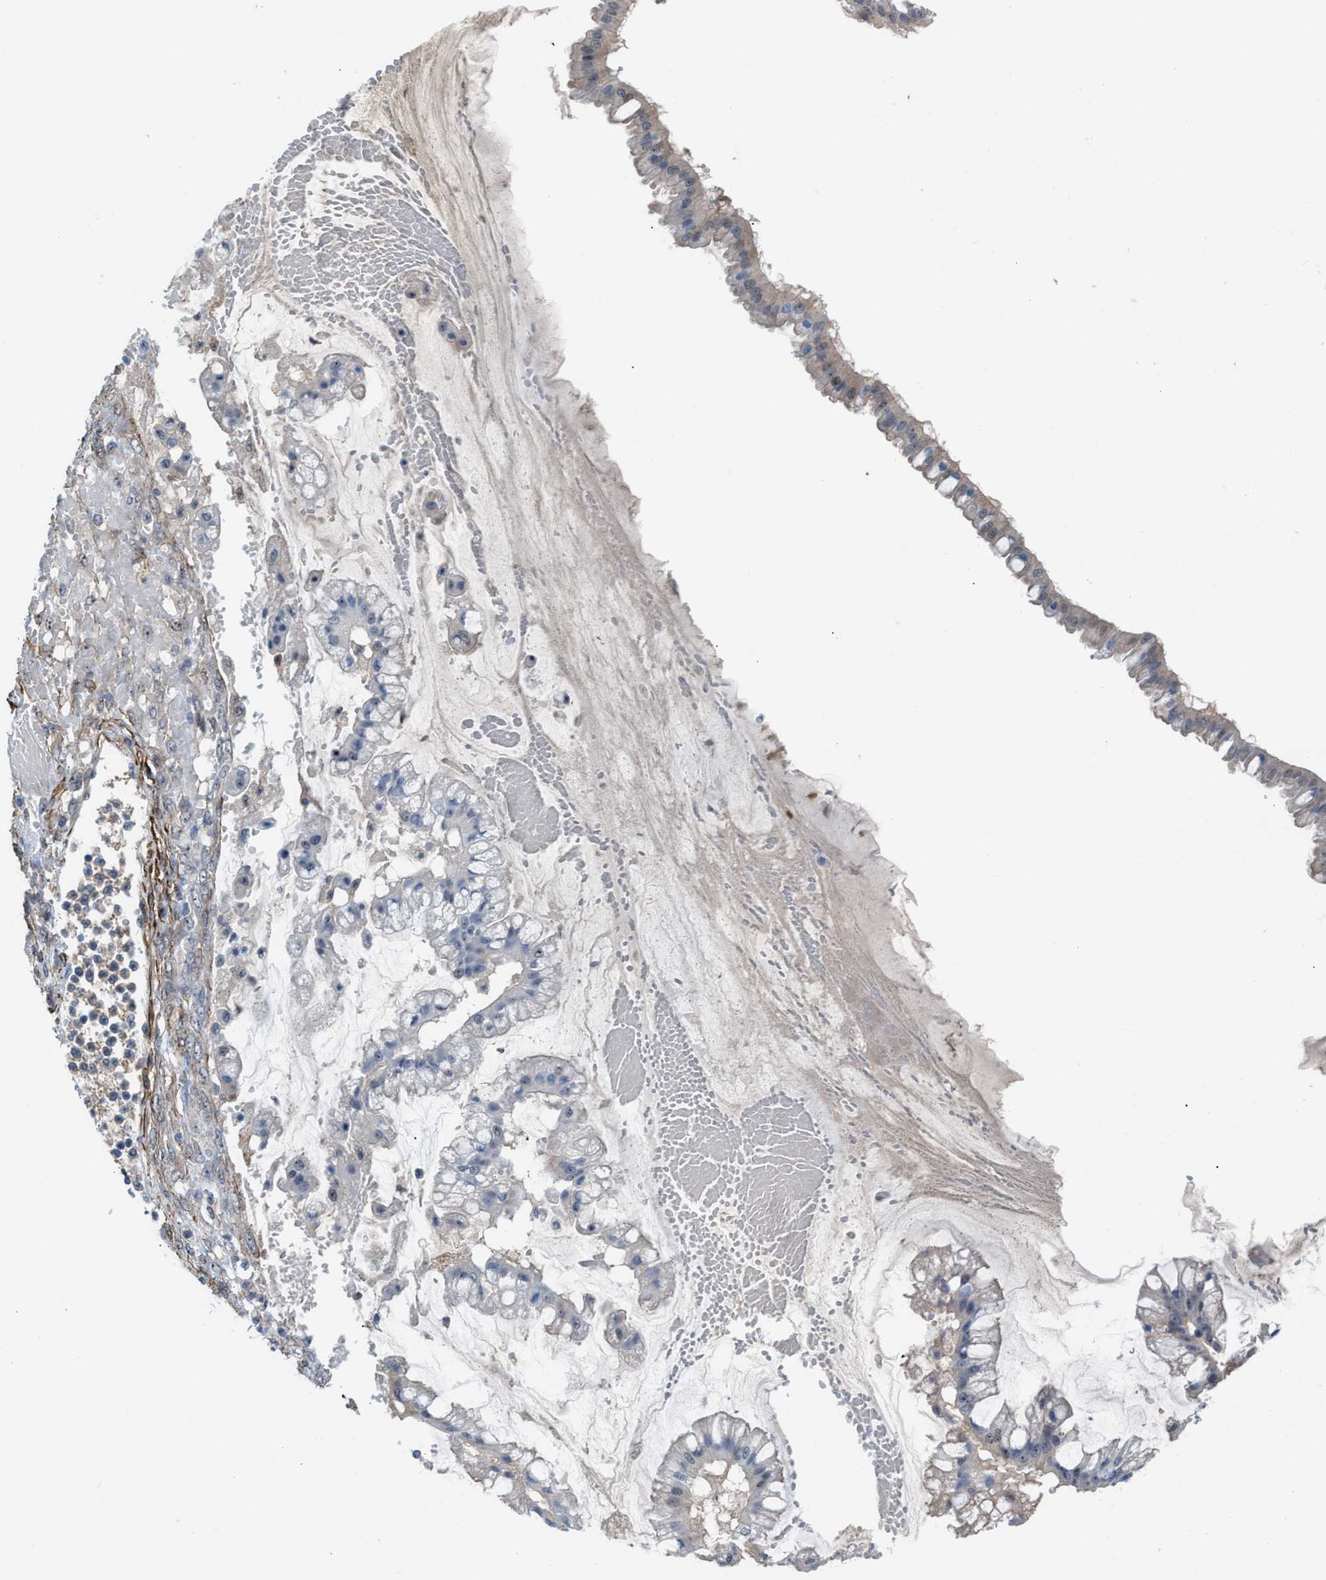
{"staining": {"intensity": "negative", "quantity": "none", "location": "none"}, "tissue": "ovarian cancer", "cell_type": "Tumor cells", "image_type": "cancer", "snomed": [{"axis": "morphology", "description": "Cystadenocarcinoma, mucinous, NOS"}, {"axis": "topography", "description": "Ovary"}], "caption": "The micrograph shows no staining of tumor cells in ovarian cancer (mucinous cystadenocarcinoma). Brightfield microscopy of IHC stained with DAB (brown) and hematoxylin (blue), captured at high magnification.", "gene": "NQO2", "patient": {"sex": "female", "age": 73}}